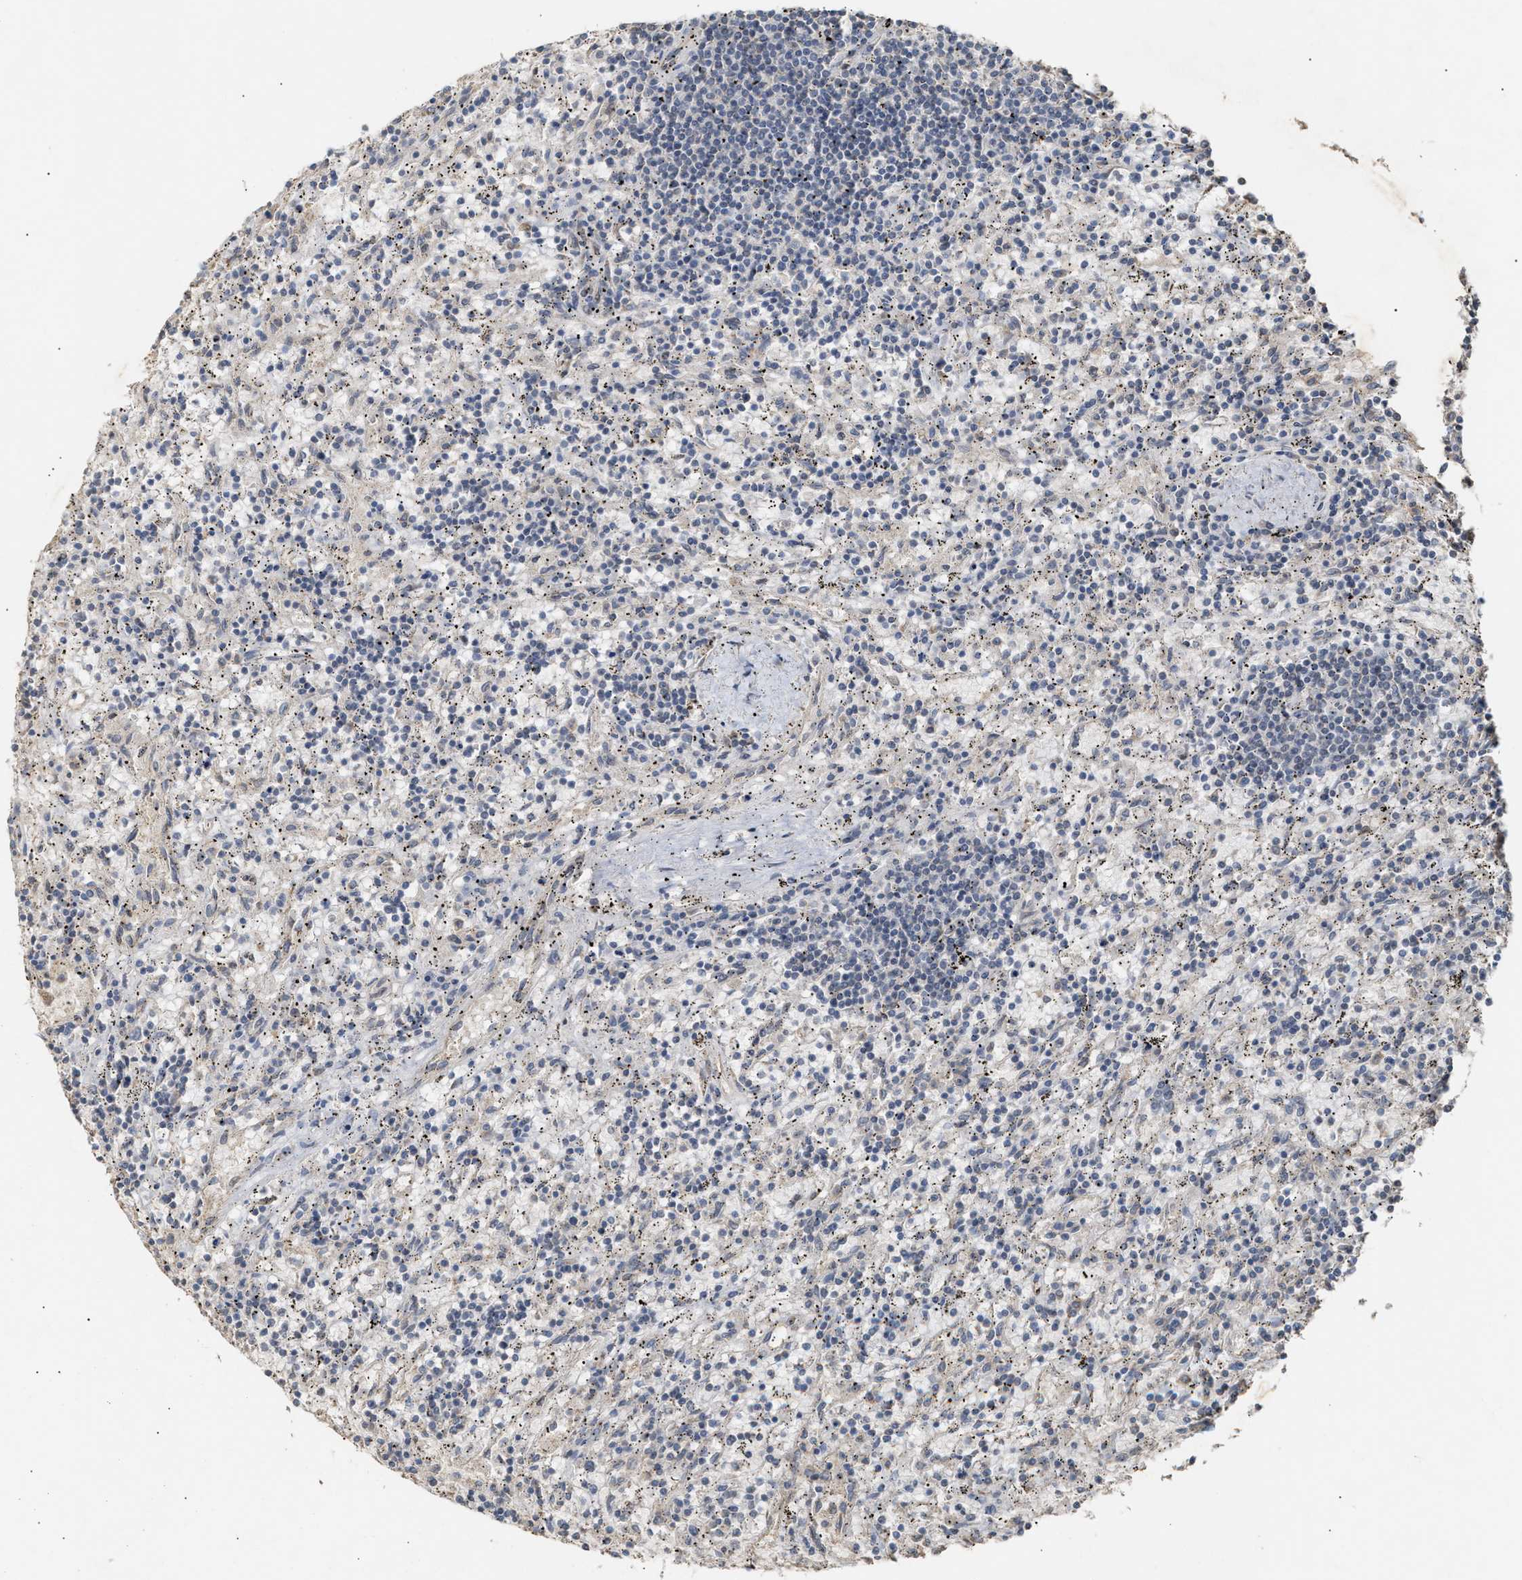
{"staining": {"intensity": "negative", "quantity": "none", "location": "none"}, "tissue": "lymphoma", "cell_type": "Tumor cells", "image_type": "cancer", "snomed": [{"axis": "morphology", "description": "Malignant lymphoma, non-Hodgkin's type, Low grade"}, {"axis": "topography", "description": "Spleen"}], "caption": "High power microscopy photomicrograph of an IHC photomicrograph of malignant lymphoma, non-Hodgkin's type (low-grade), revealing no significant expression in tumor cells.", "gene": "ZFAND5", "patient": {"sex": "male", "age": 76}}